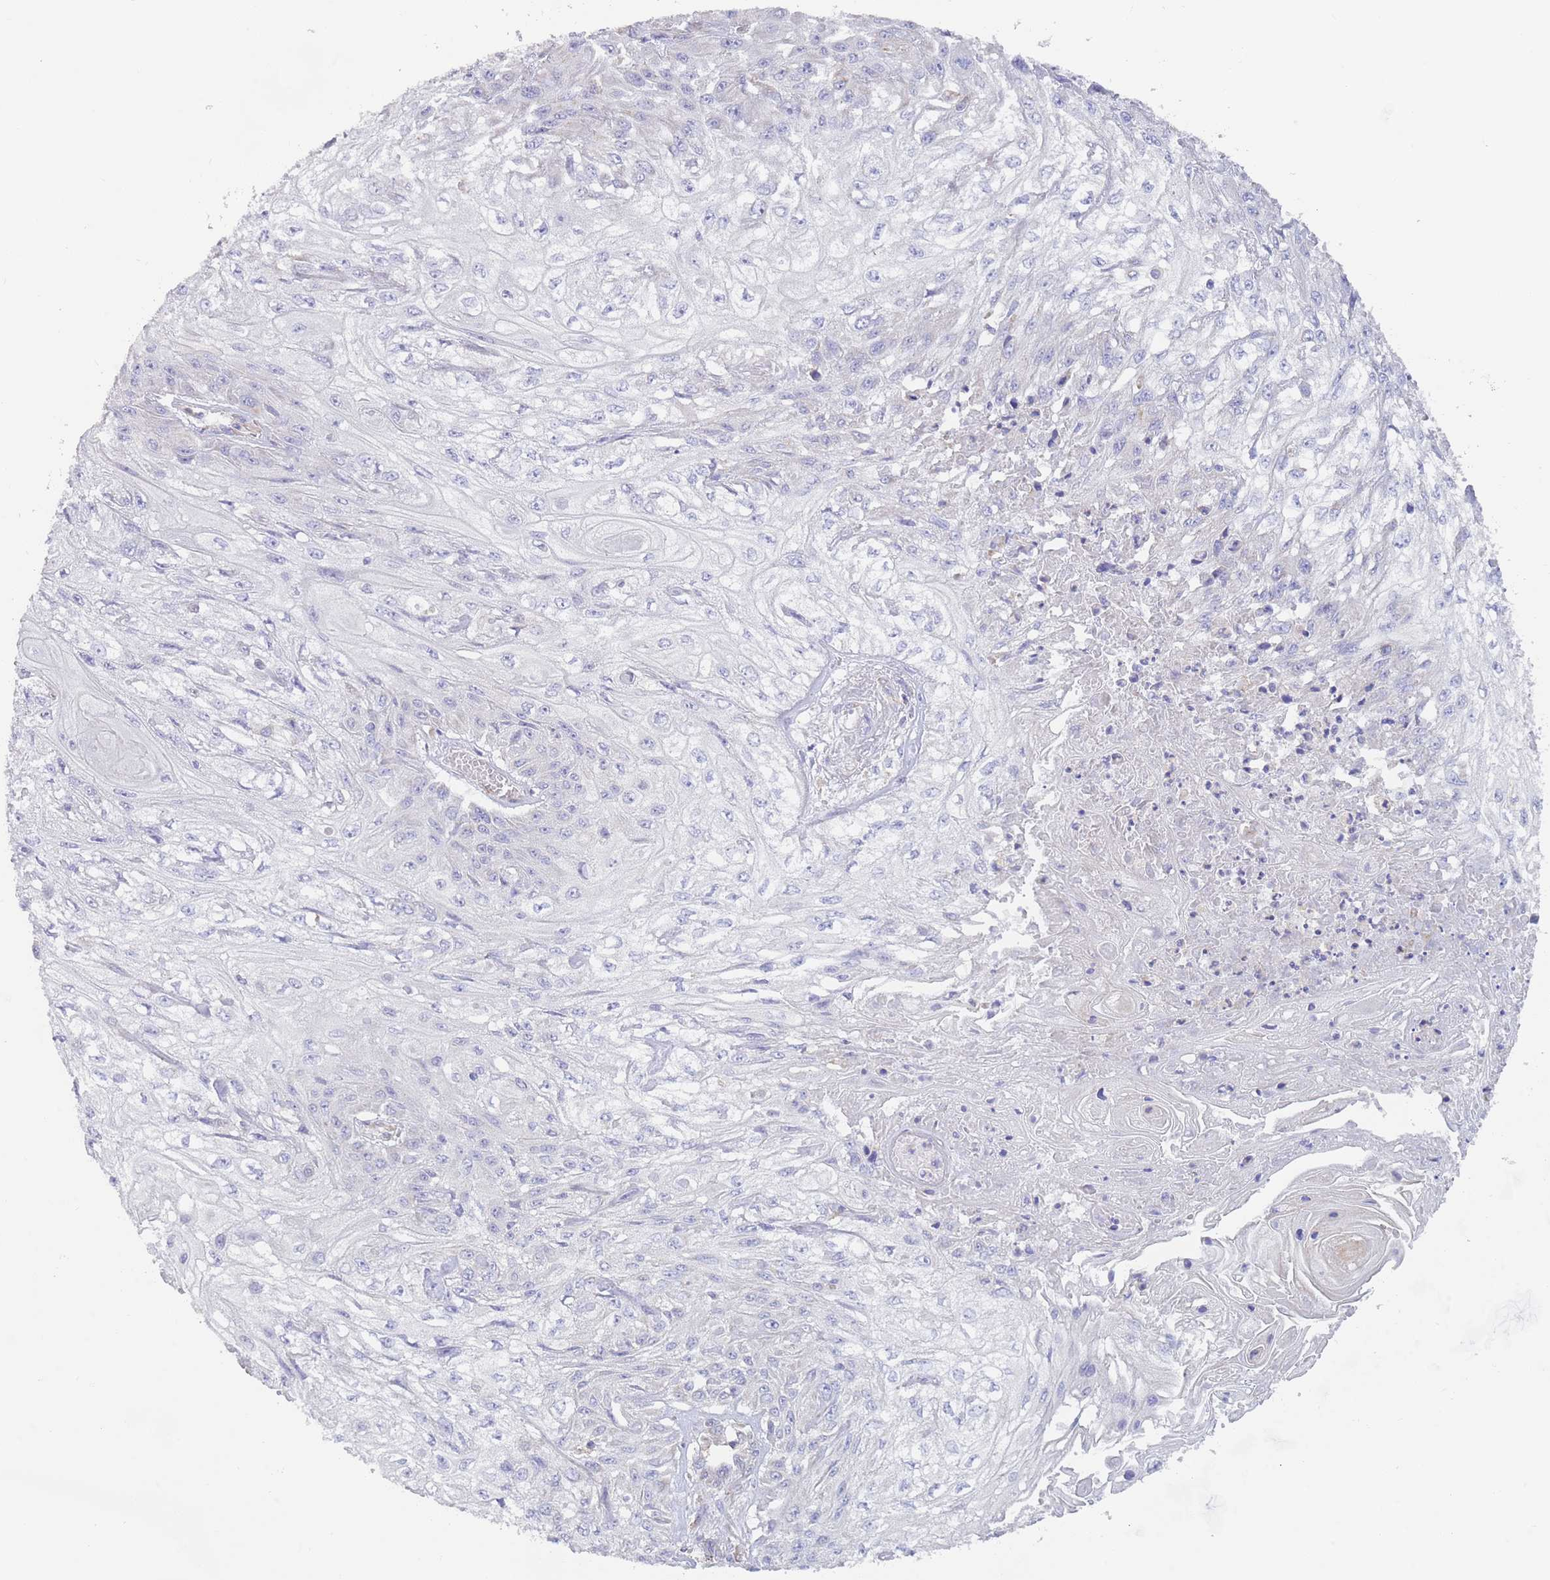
{"staining": {"intensity": "negative", "quantity": "none", "location": "none"}, "tissue": "skin cancer", "cell_type": "Tumor cells", "image_type": "cancer", "snomed": [{"axis": "morphology", "description": "Squamous cell carcinoma, NOS"}, {"axis": "morphology", "description": "Squamous cell carcinoma, metastatic, NOS"}, {"axis": "topography", "description": "Skin"}, {"axis": "topography", "description": "Lymph node"}], "caption": "Tumor cells show no significant staining in skin cancer.", "gene": "CCDC149", "patient": {"sex": "male", "age": 75}}